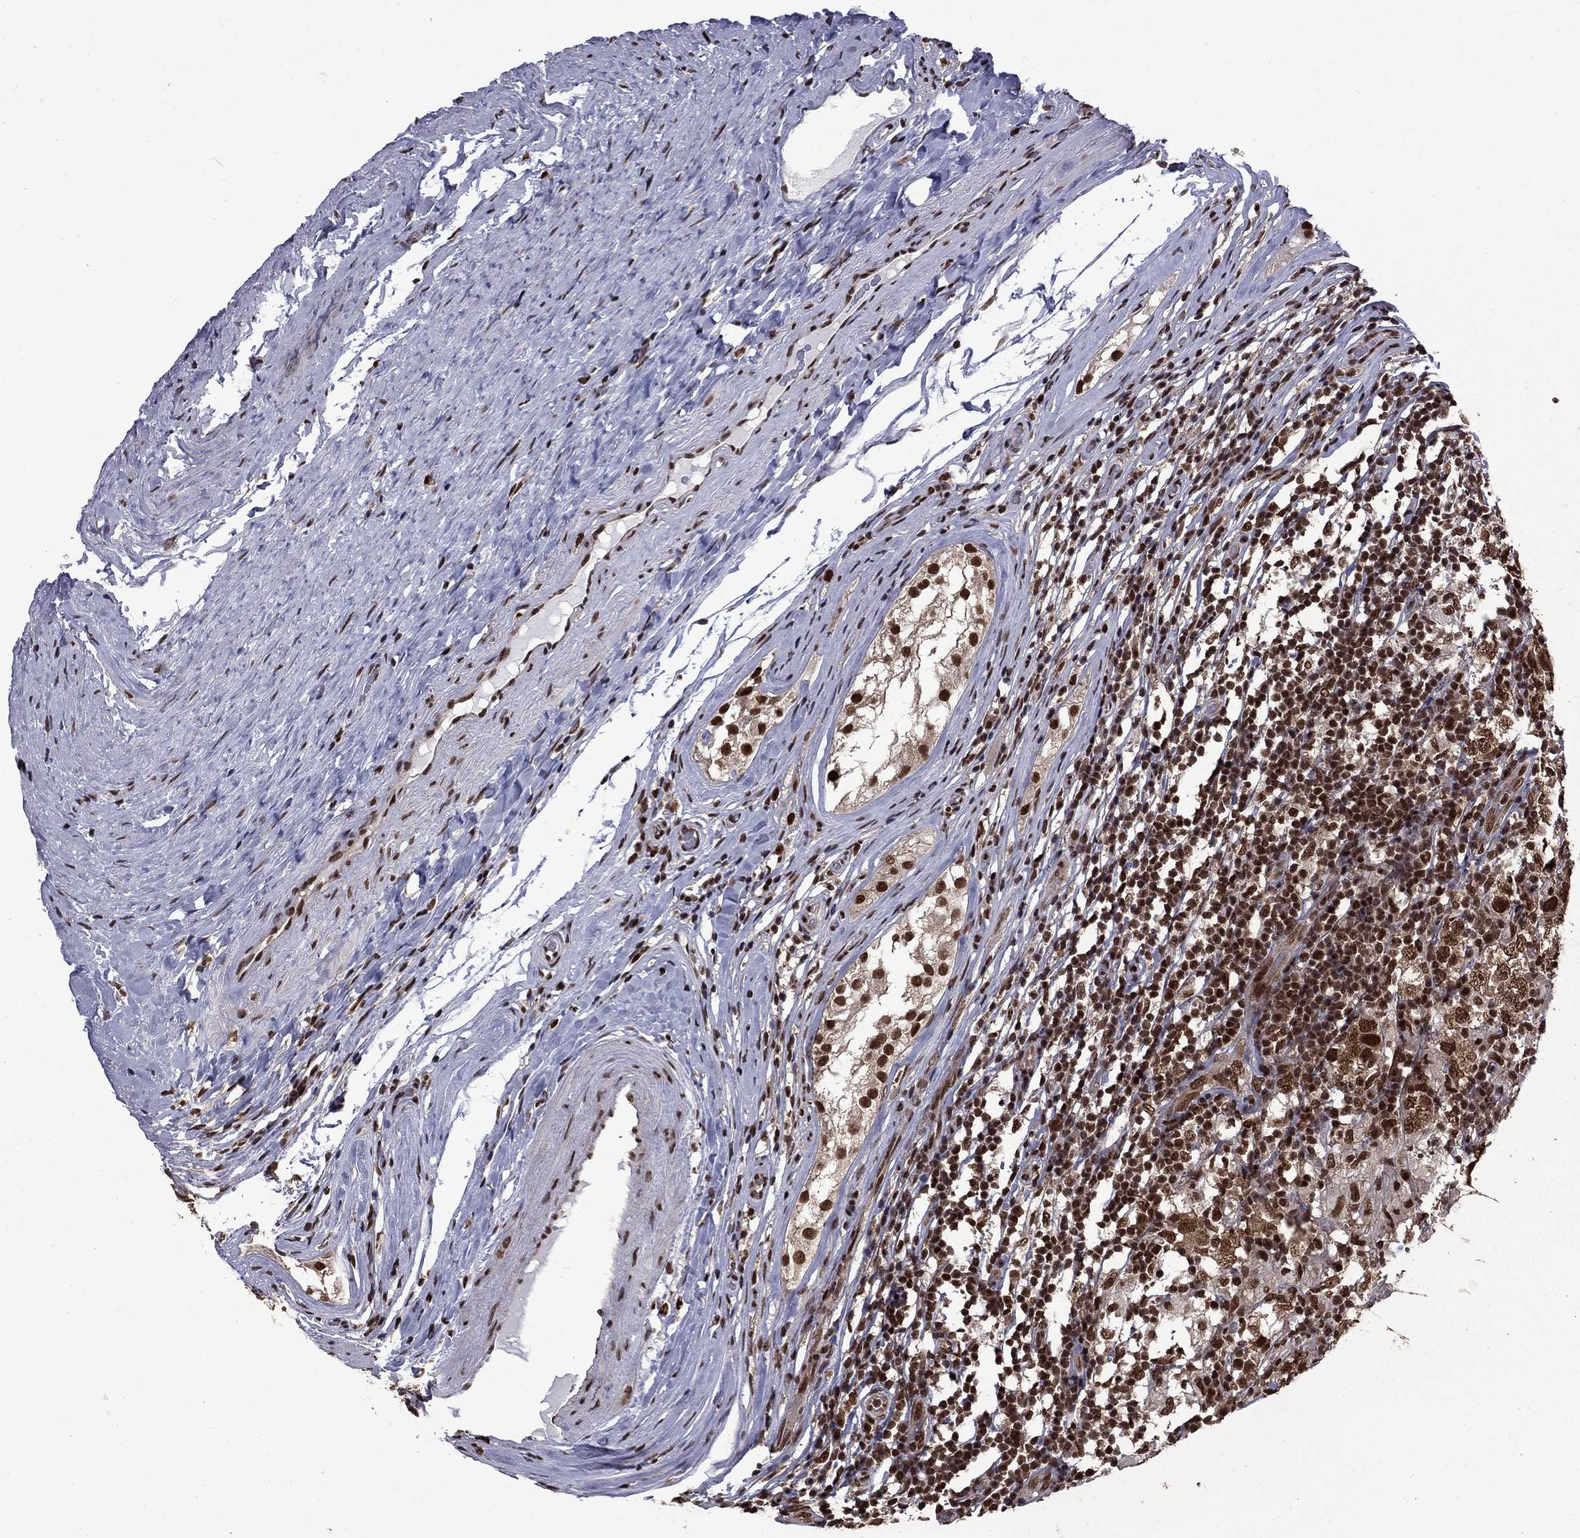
{"staining": {"intensity": "strong", "quantity": ">75%", "location": "nuclear"}, "tissue": "testis cancer", "cell_type": "Tumor cells", "image_type": "cancer", "snomed": [{"axis": "morphology", "description": "Seminoma, NOS"}, {"axis": "morphology", "description": "Carcinoma, Embryonal, NOS"}, {"axis": "topography", "description": "Testis"}], "caption": "Immunohistochemistry histopathology image of testis embryonal carcinoma stained for a protein (brown), which demonstrates high levels of strong nuclear positivity in about >75% of tumor cells.", "gene": "MED25", "patient": {"sex": "male", "age": 41}}